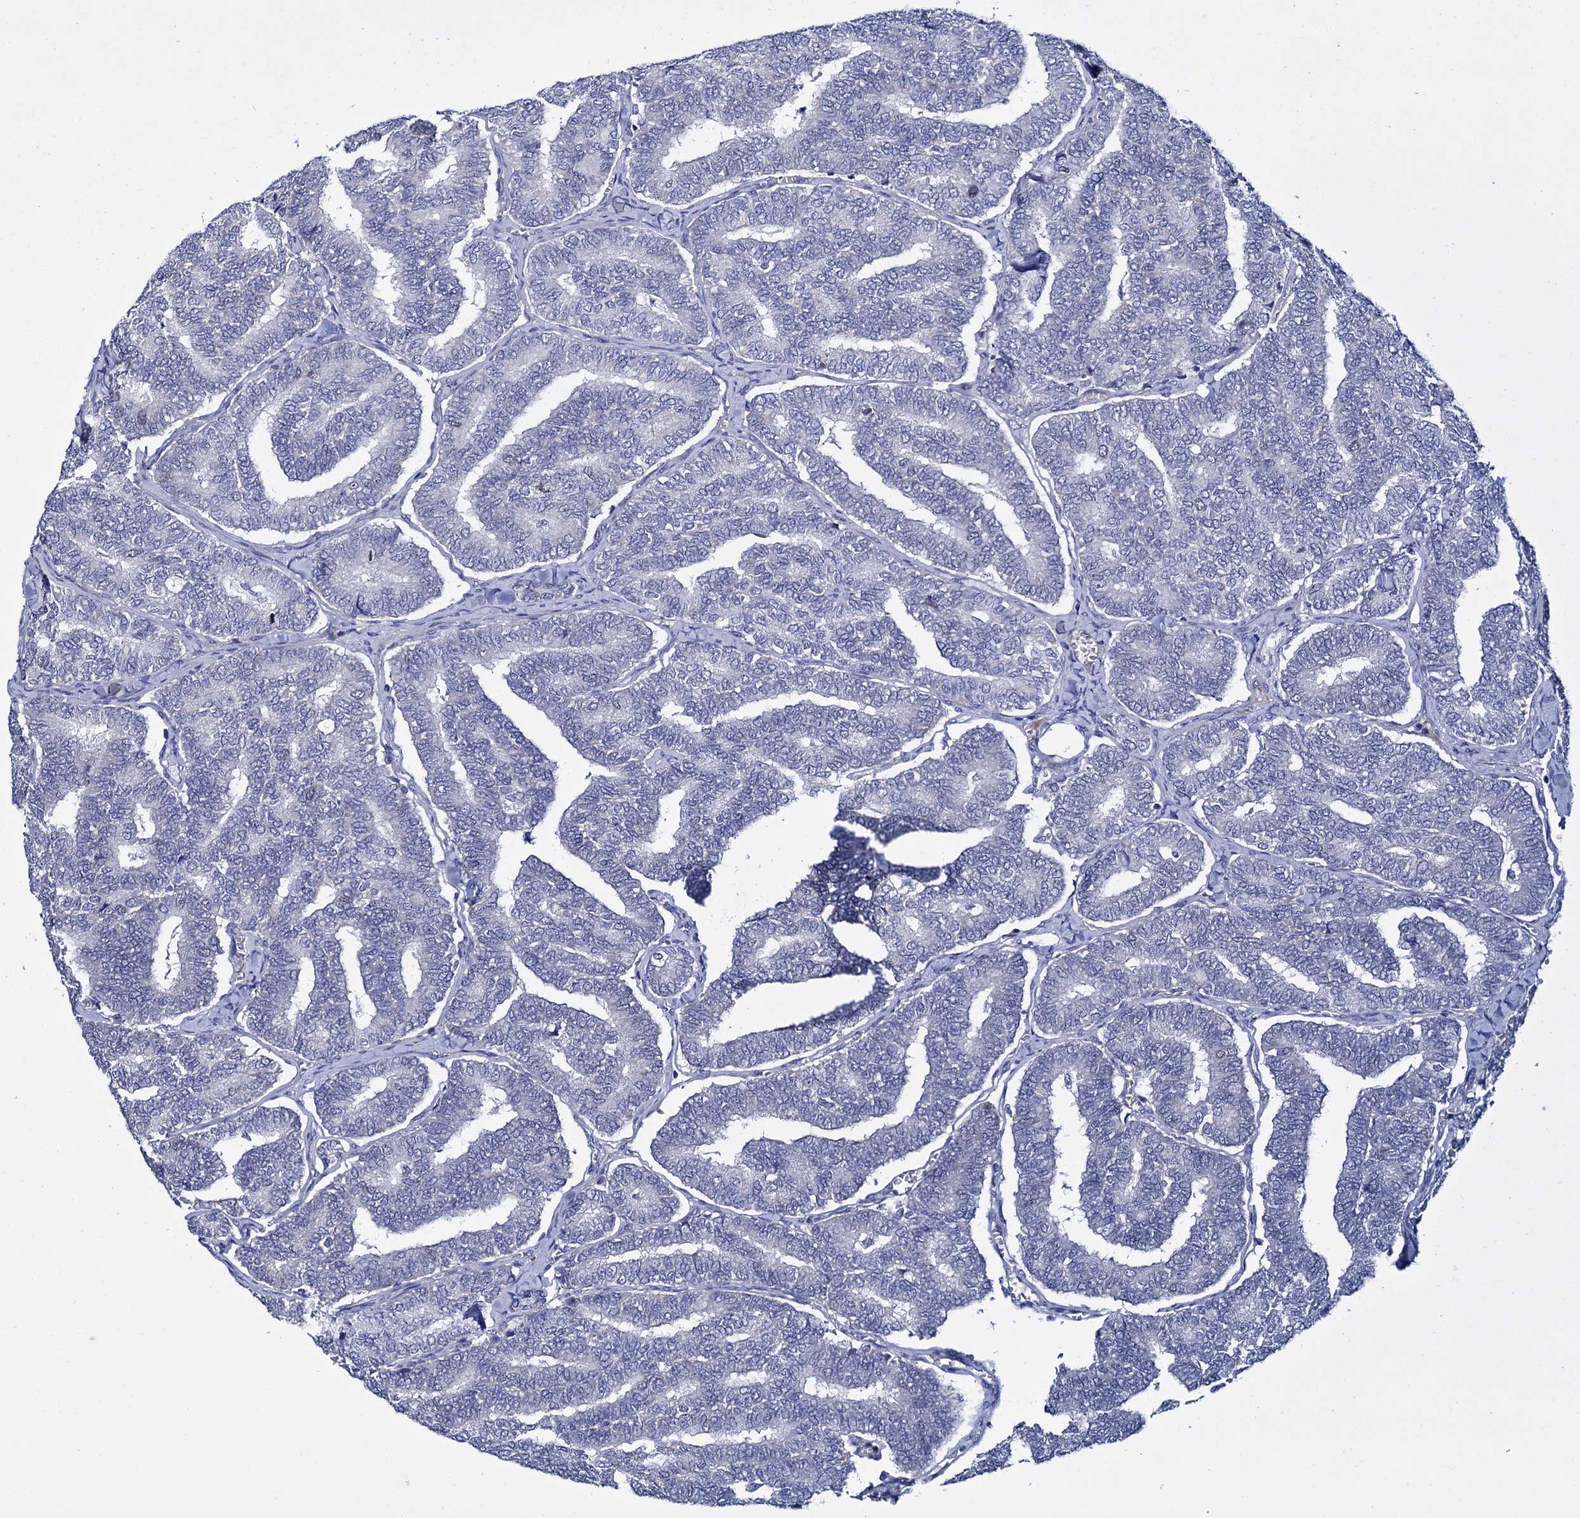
{"staining": {"intensity": "negative", "quantity": "none", "location": "none"}, "tissue": "thyroid cancer", "cell_type": "Tumor cells", "image_type": "cancer", "snomed": [{"axis": "morphology", "description": "Papillary adenocarcinoma, NOS"}, {"axis": "topography", "description": "Thyroid gland"}], "caption": "A high-resolution photomicrograph shows immunohistochemistry (IHC) staining of thyroid cancer (papillary adenocarcinoma), which reveals no significant expression in tumor cells.", "gene": "FAM111B", "patient": {"sex": "female", "age": 35}}